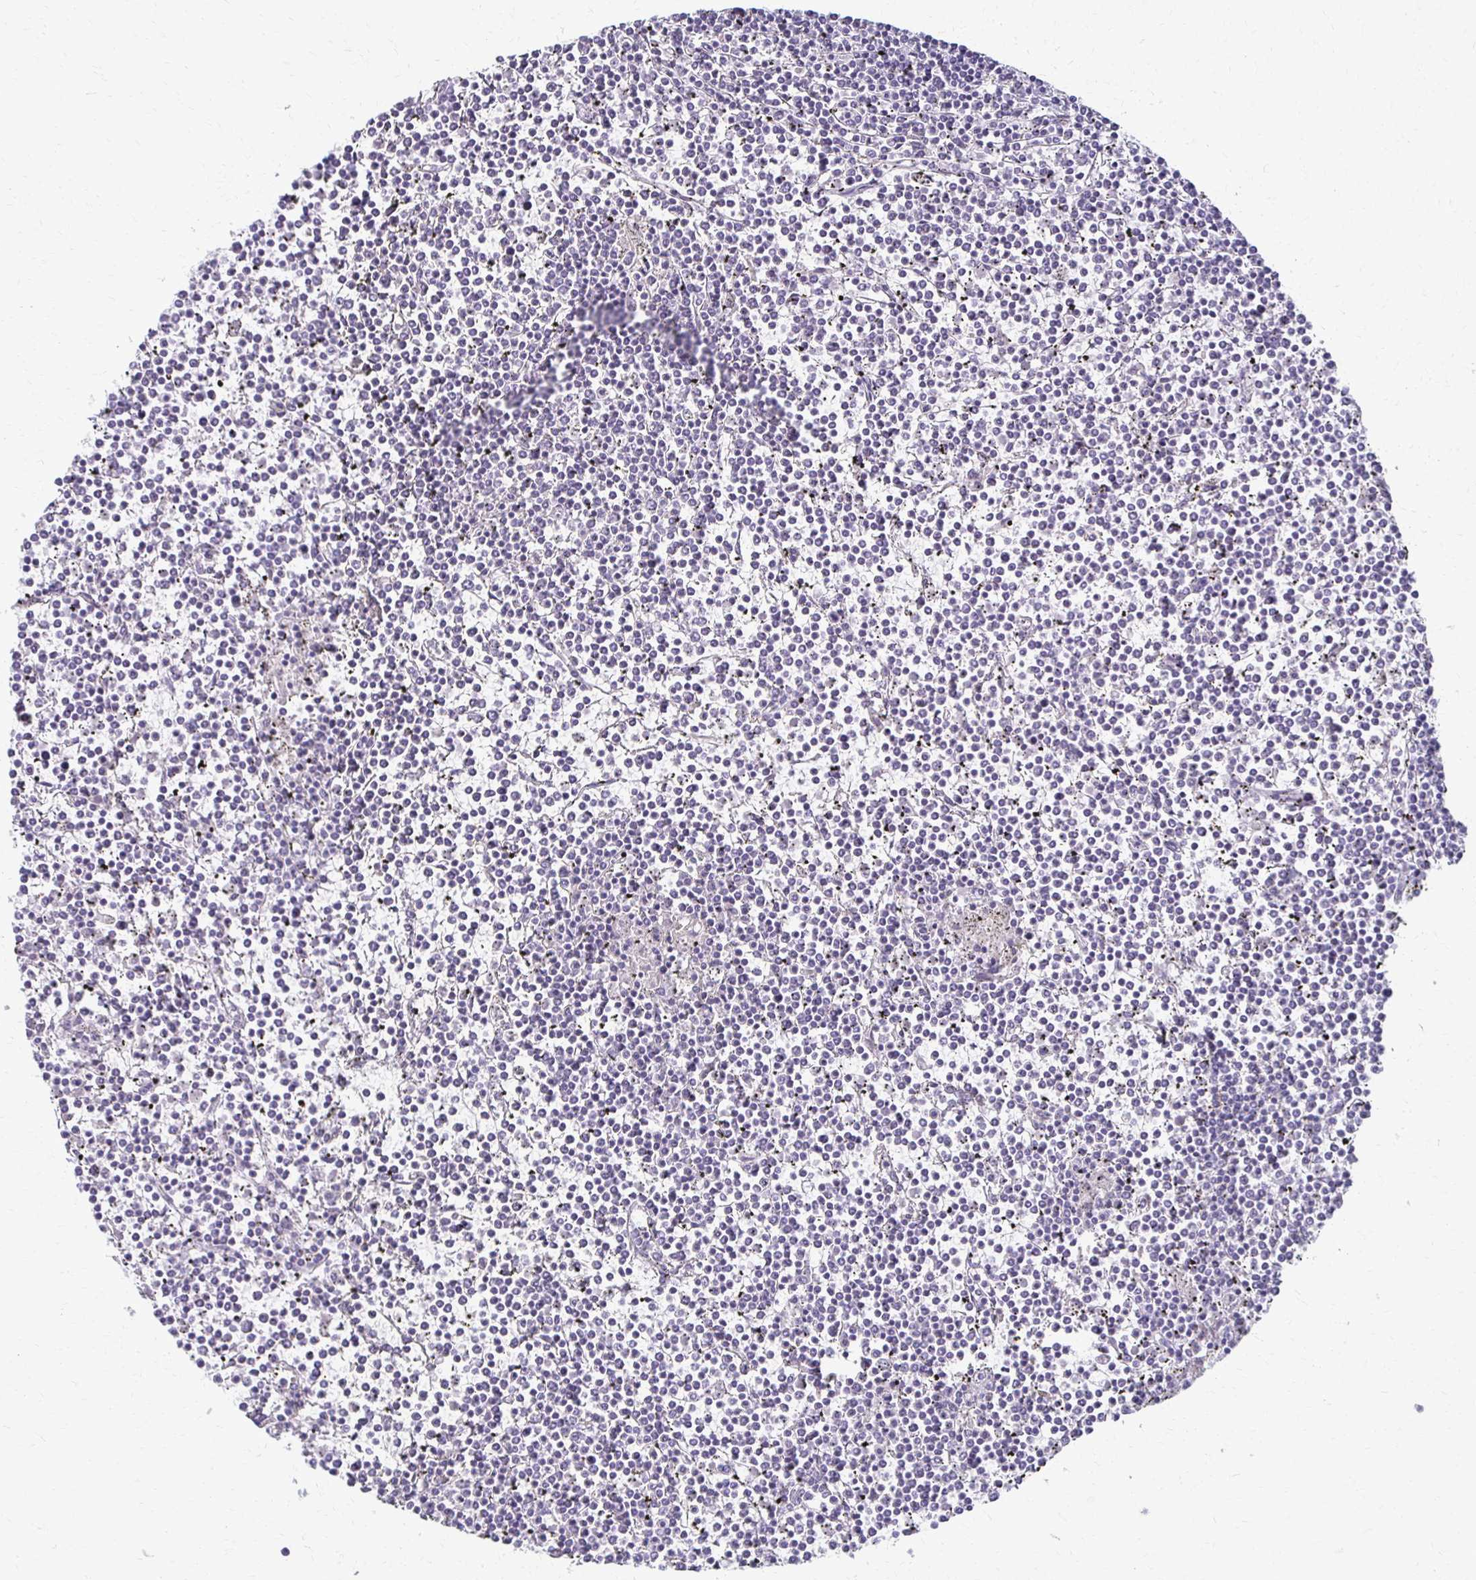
{"staining": {"intensity": "negative", "quantity": "none", "location": "none"}, "tissue": "lymphoma", "cell_type": "Tumor cells", "image_type": "cancer", "snomed": [{"axis": "morphology", "description": "Malignant lymphoma, non-Hodgkin's type, Low grade"}, {"axis": "topography", "description": "Spleen"}], "caption": "Tumor cells show no significant protein positivity in lymphoma.", "gene": "FOXO4", "patient": {"sex": "female", "age": 19}}